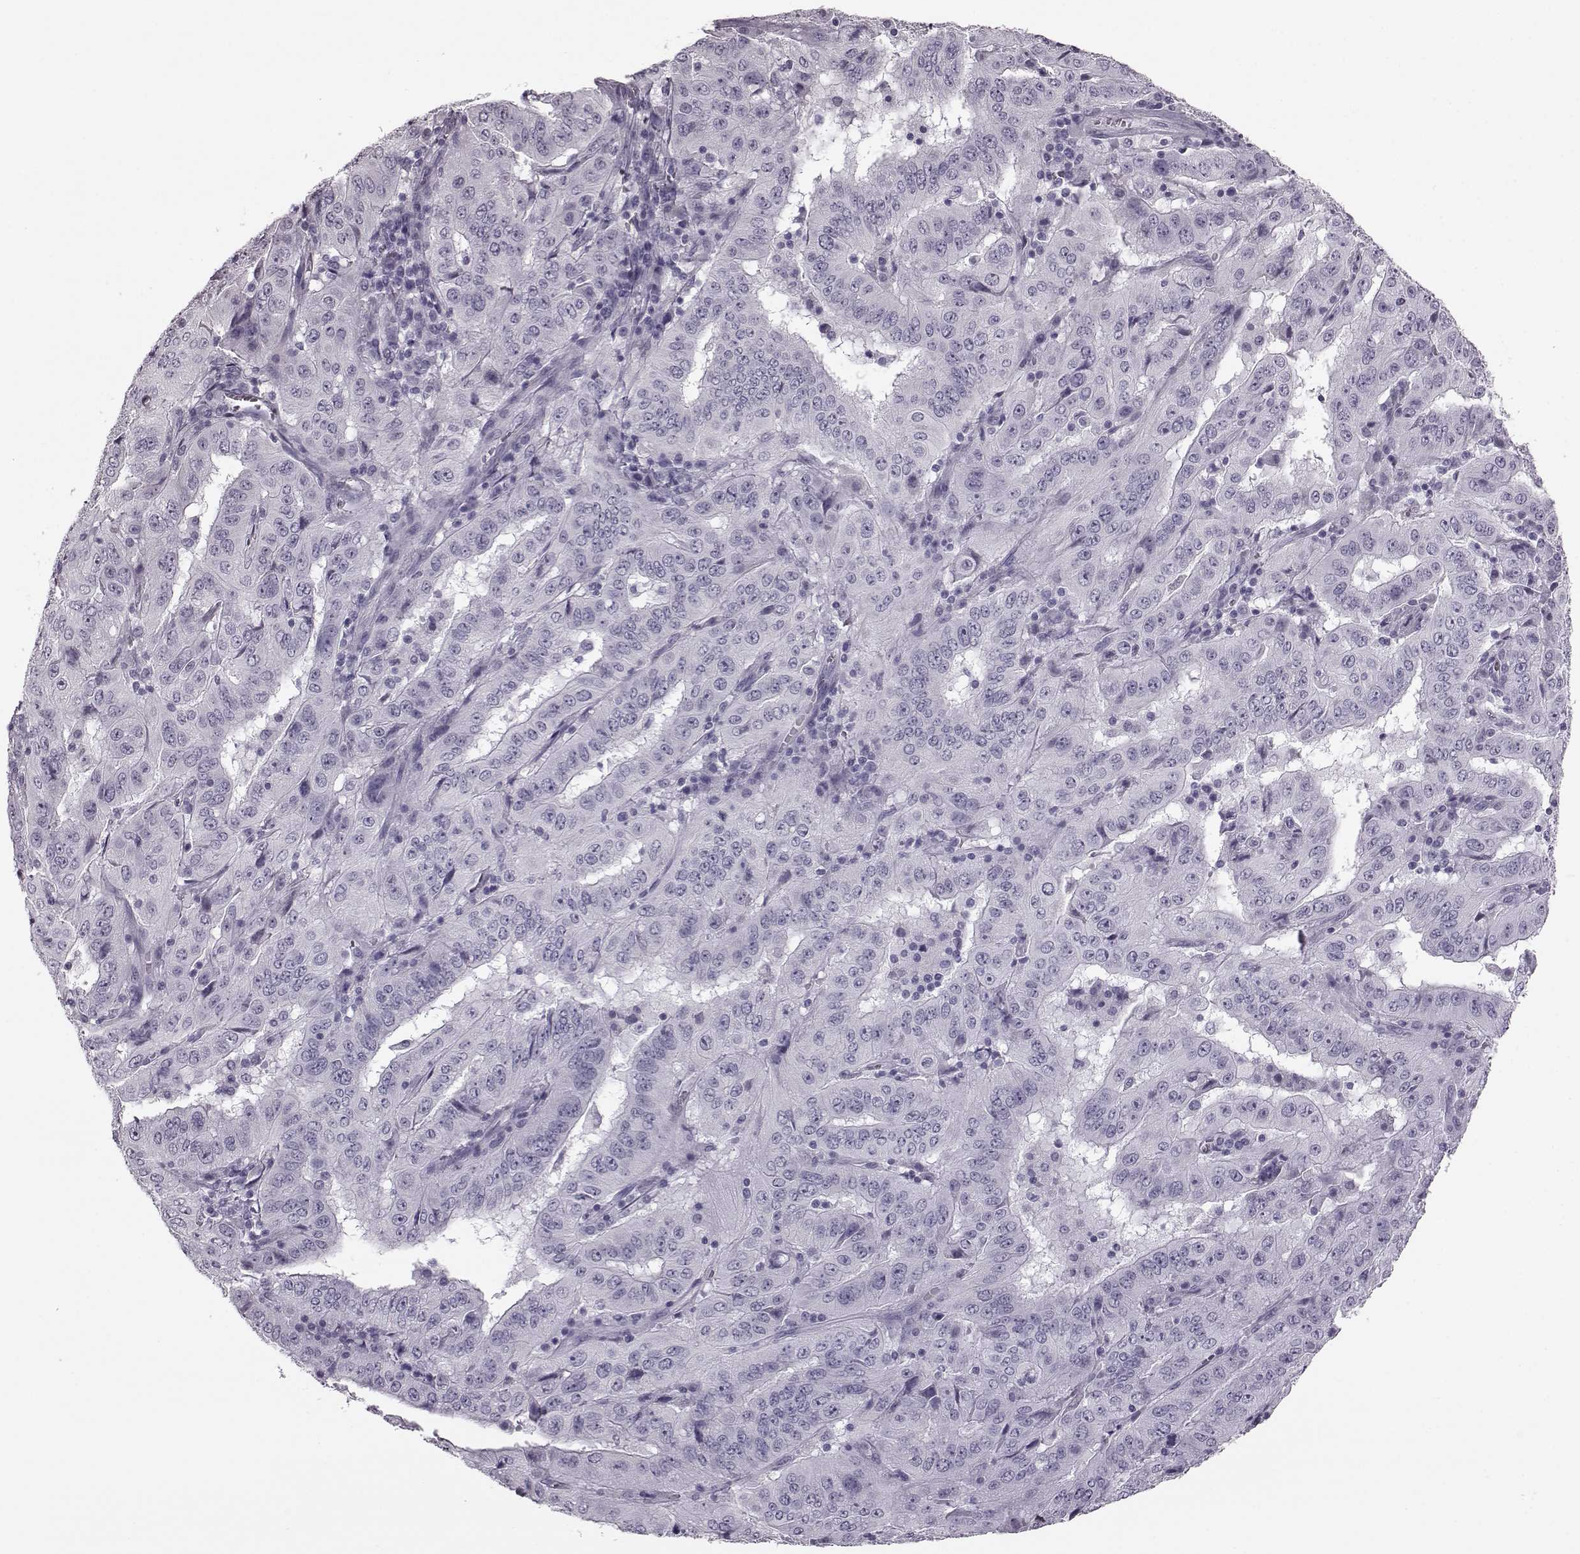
{"staining": {"intensity": "negative", "quantity": "none", "location": "none"}, "tissue": "pancreatic cancer", "cell_type": "Tumor cells", "image_type": "cancer", "snomed": [{"axis": "morphology", "description": "Adenocarcinoma, NOS"}, {"axis": "topography", "description": "Pancreas"}], "caption": "This is an immunohistochemistry image of pancreatic adenocarcinoma. There is no staining in tumor cells.", "gene": "JSRP1", "patient": {"sex": "male", "age": 63}}